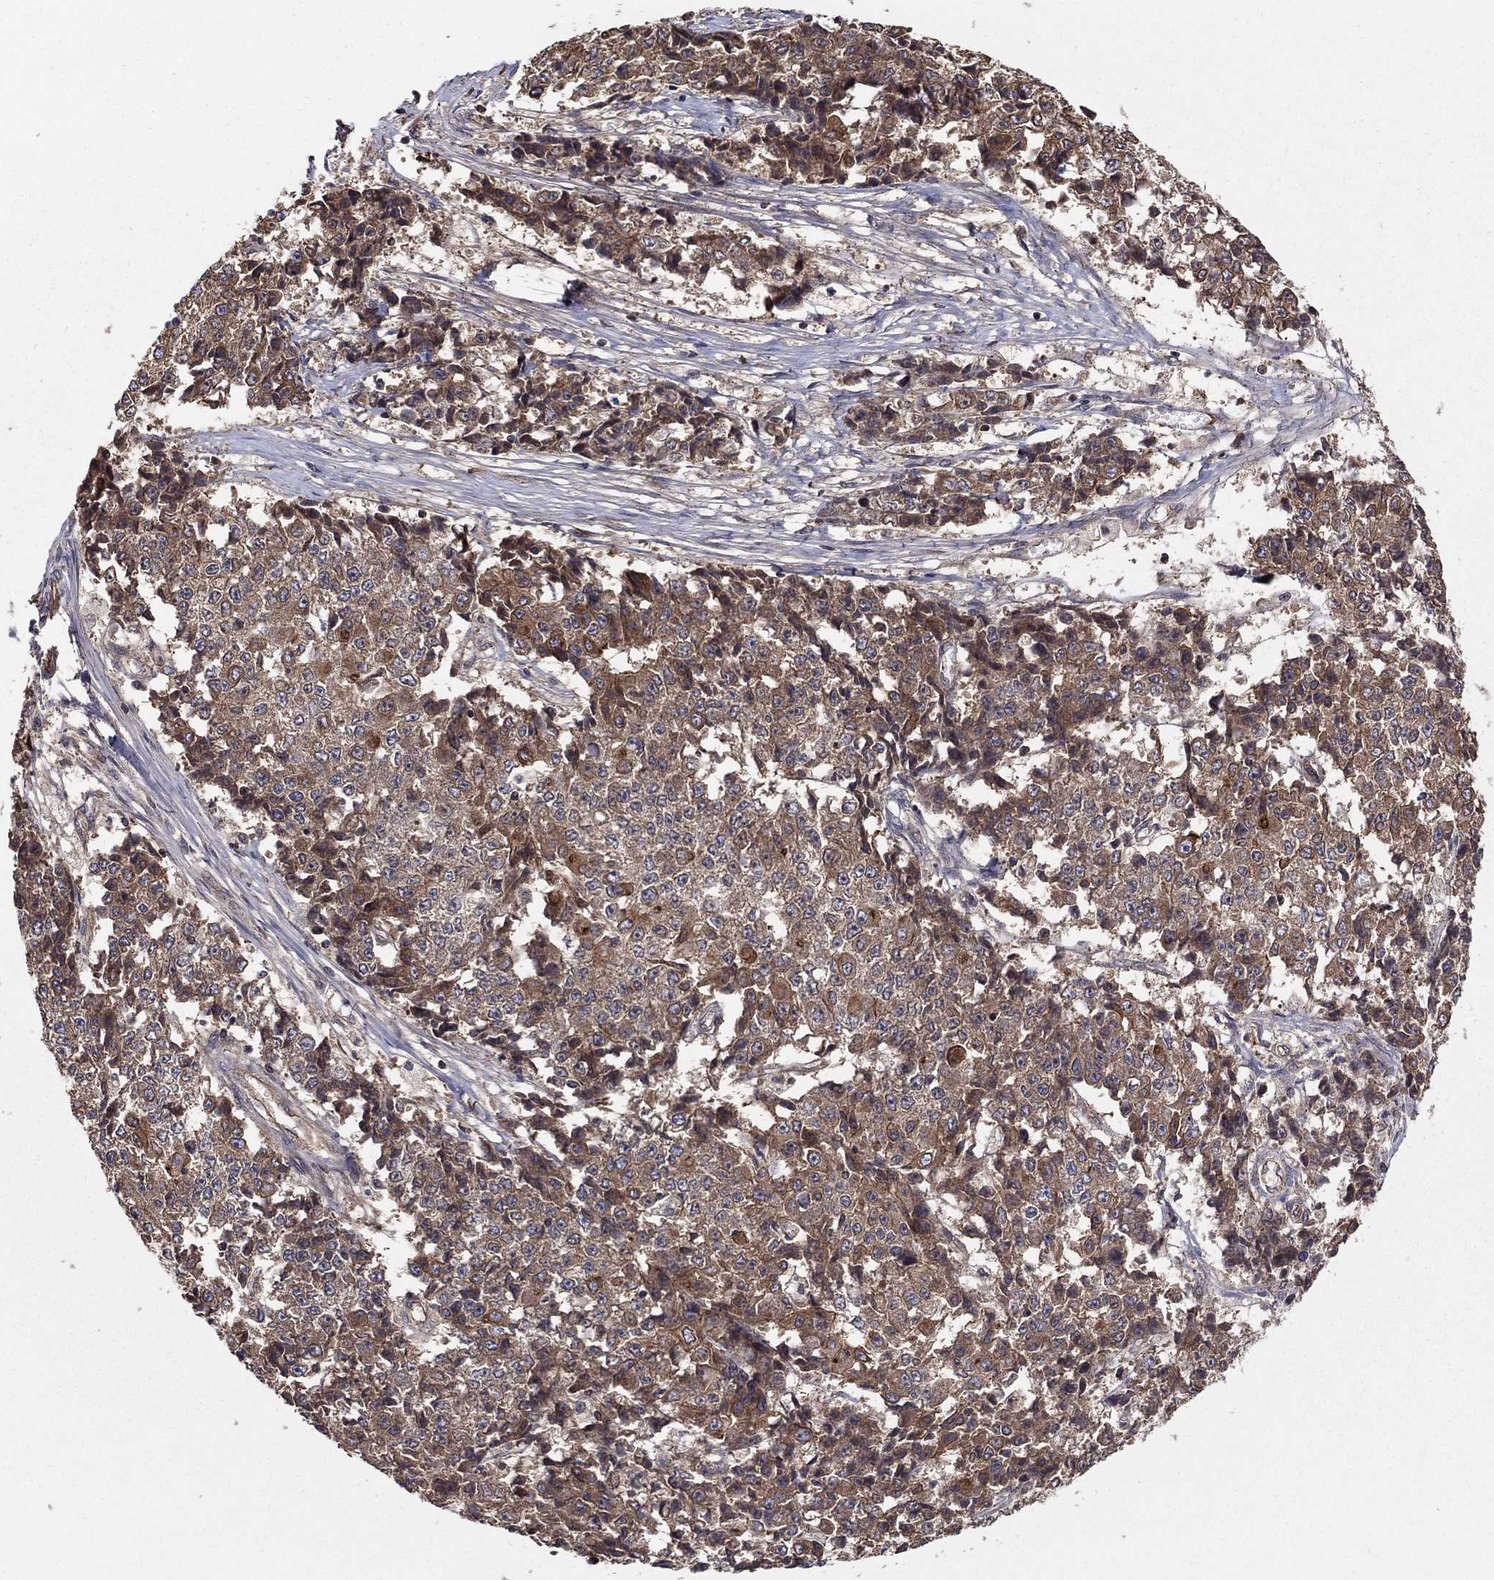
{"staining": {"intensity": "moderate", "quantity": ">75%", "location": "cytoplasmic/membranous"}, "tissue": "ovarian cancer", "cell_type": "Tumor cells", "image_type": "cancer", "snomed": [{"axis": "morphology", "description": "Carcinoma, endometroid"}, {"axis": "topography", "description": "Ovary"}], "caption": "The image exhibits staining of ovarian endometroid carcinoma, revealing moderate cytoplasmic/membranous protein expression (brown color) within tumor cells.", "gene": "BMERB1", "patient": {"sex": "female", "age": 42}}